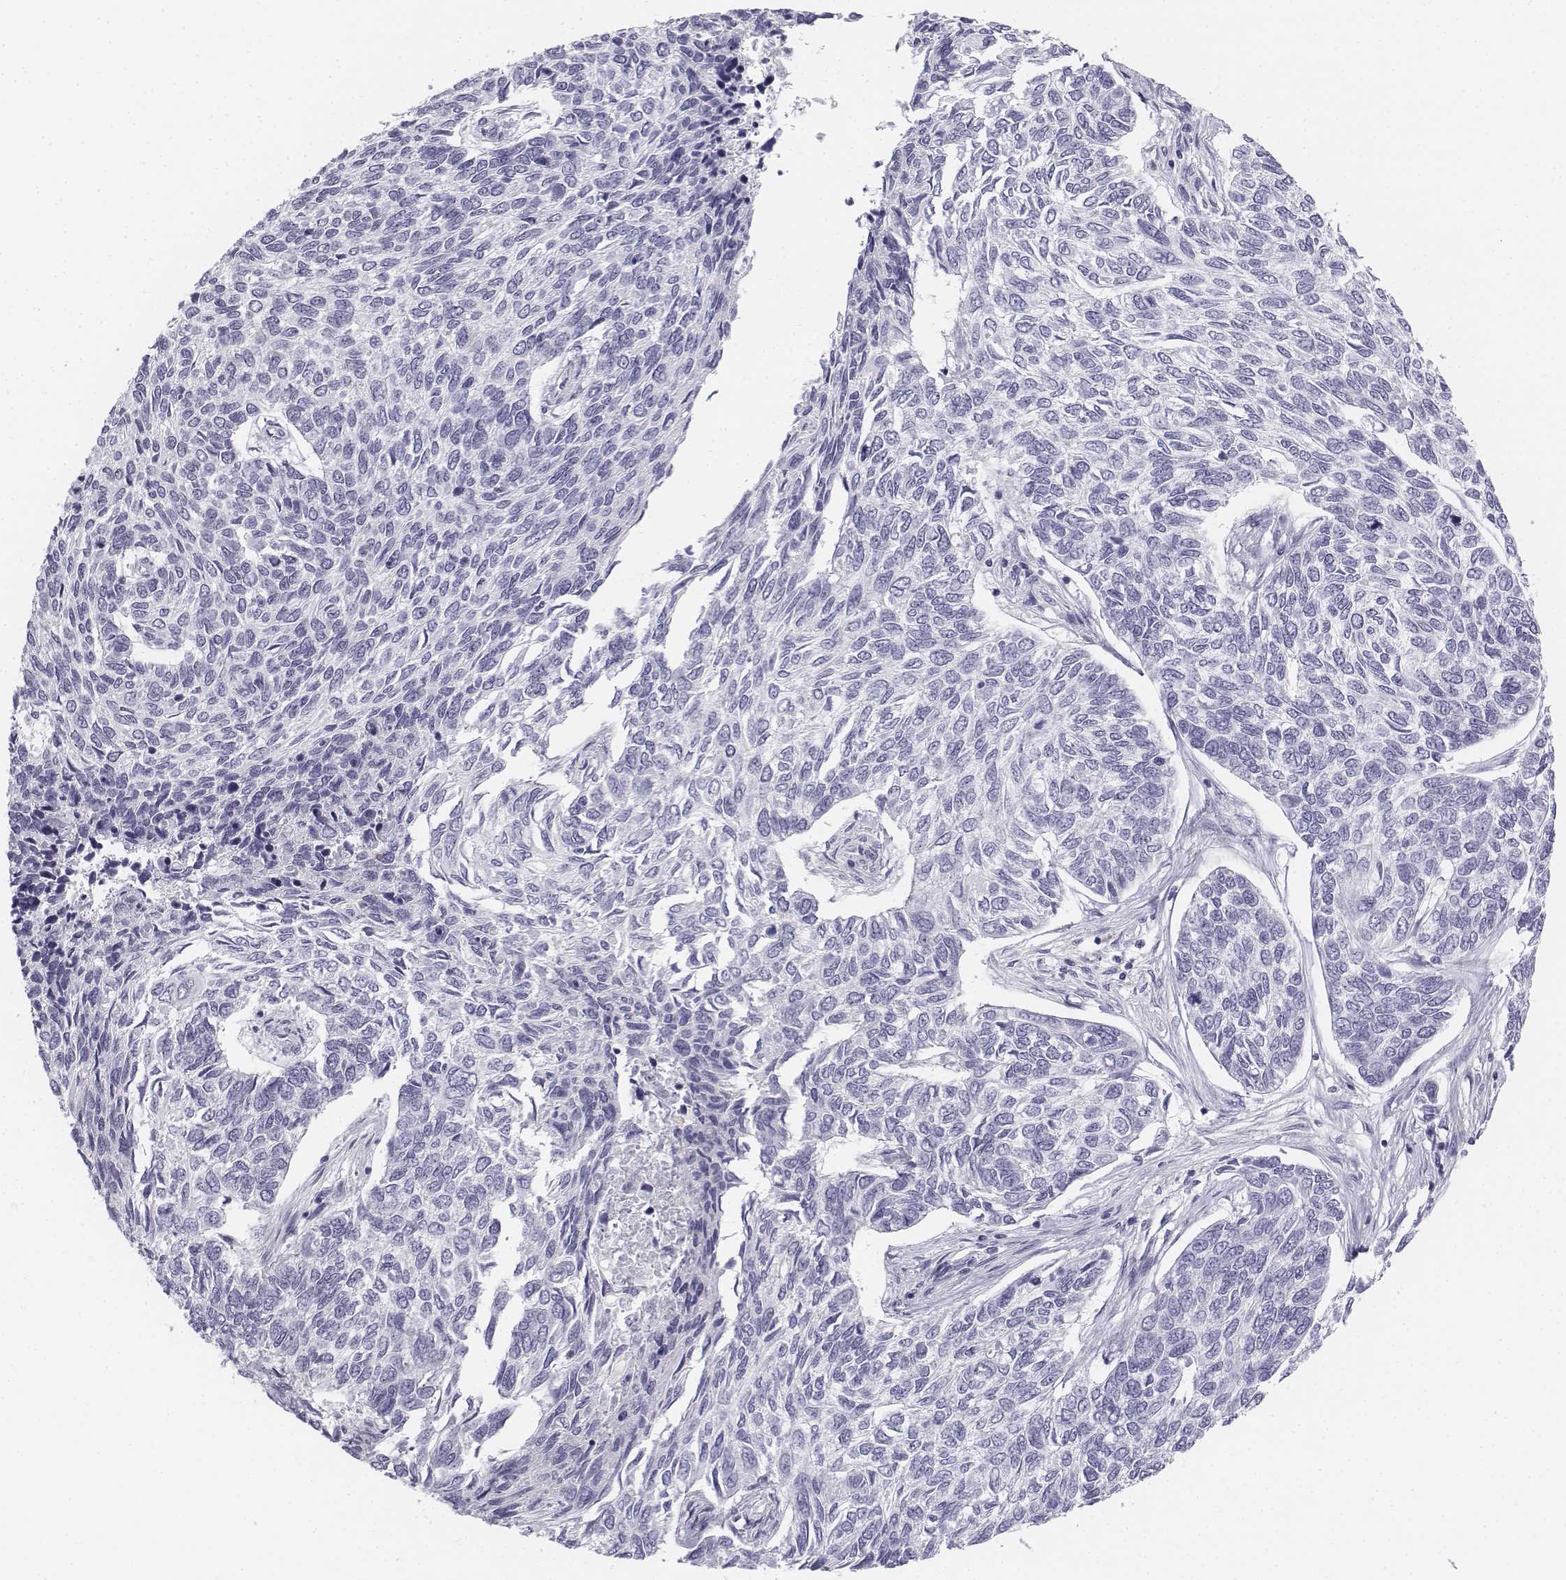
{"staining": {"intensity": "negative", "quantity": "none", "location": "none"}, "tissue": "skin cancer", "cell_type": "Tumor cells", "image_type": "cancer", "snomed": [{"axis": "morphology", "description": "Basal cell carcinoma"}, {"axis": "topography", "description": "Skin"}], "caption": "This histopathology image is of skin cancer (basal cell carcinoma) stained with immunohistochemistry to label a protein in brown with the nuclei are counter-stained blue. There is no positivity in tumor cells.", "gene": "TH", "patient": {"sex": "female", "age": 65}}